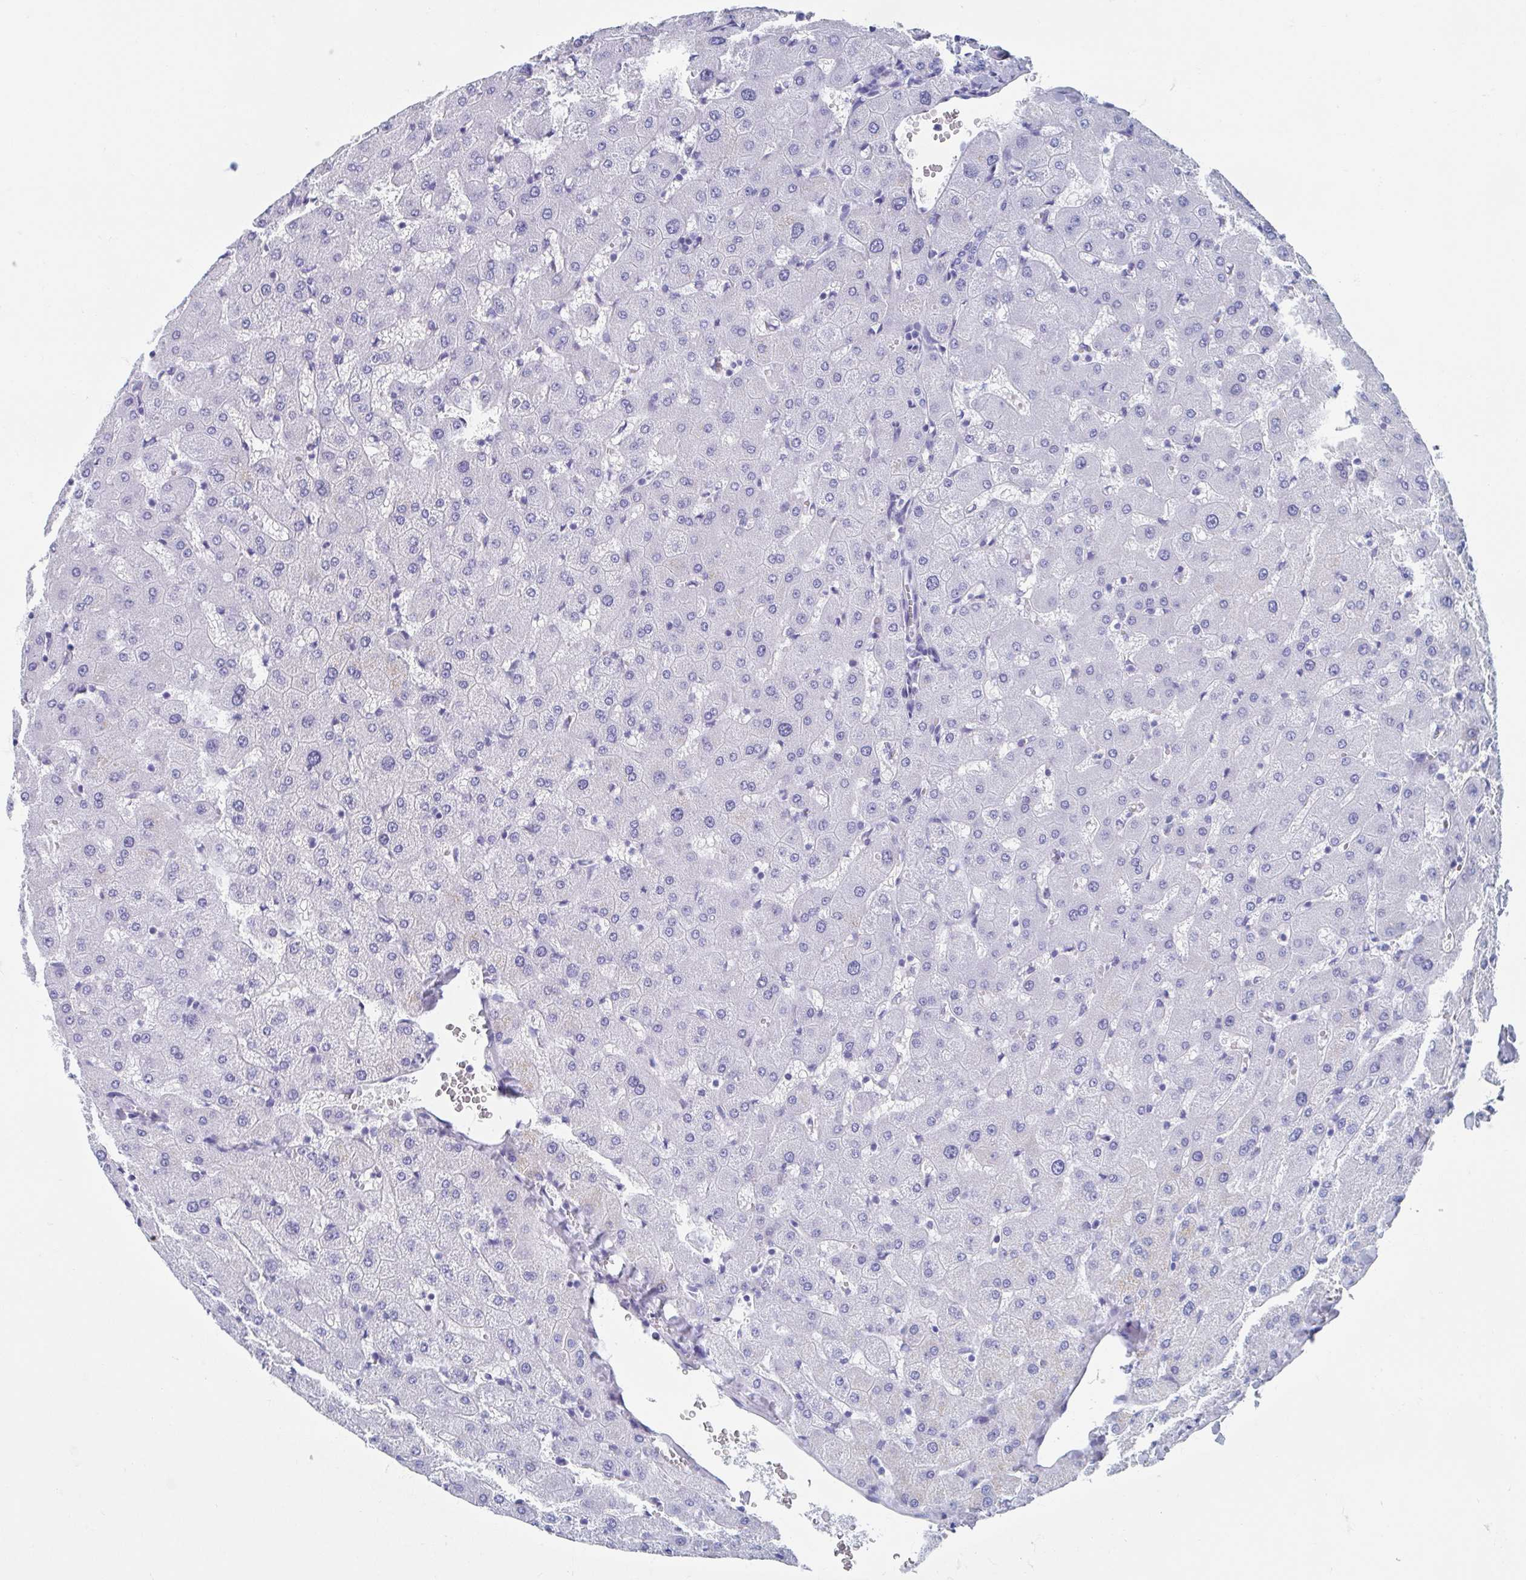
{"staining": {"intensity": "negative", "quantity": "none", "location": "none"}, "tissue": "liver", "cell_type": "Cholangiocytes", "image_type": "normal", "snomed": [{"axis": "morphology", "description": "Normal tissue, NOS"}, {"axis": "topography", "description": "Liver"}], "caption": "Liver stained for a protein using immunohistochemistry reveals no expression cholangiocytes.", "gene": "HDGFL1", "patient": {"sex": "female", "age": 63}}